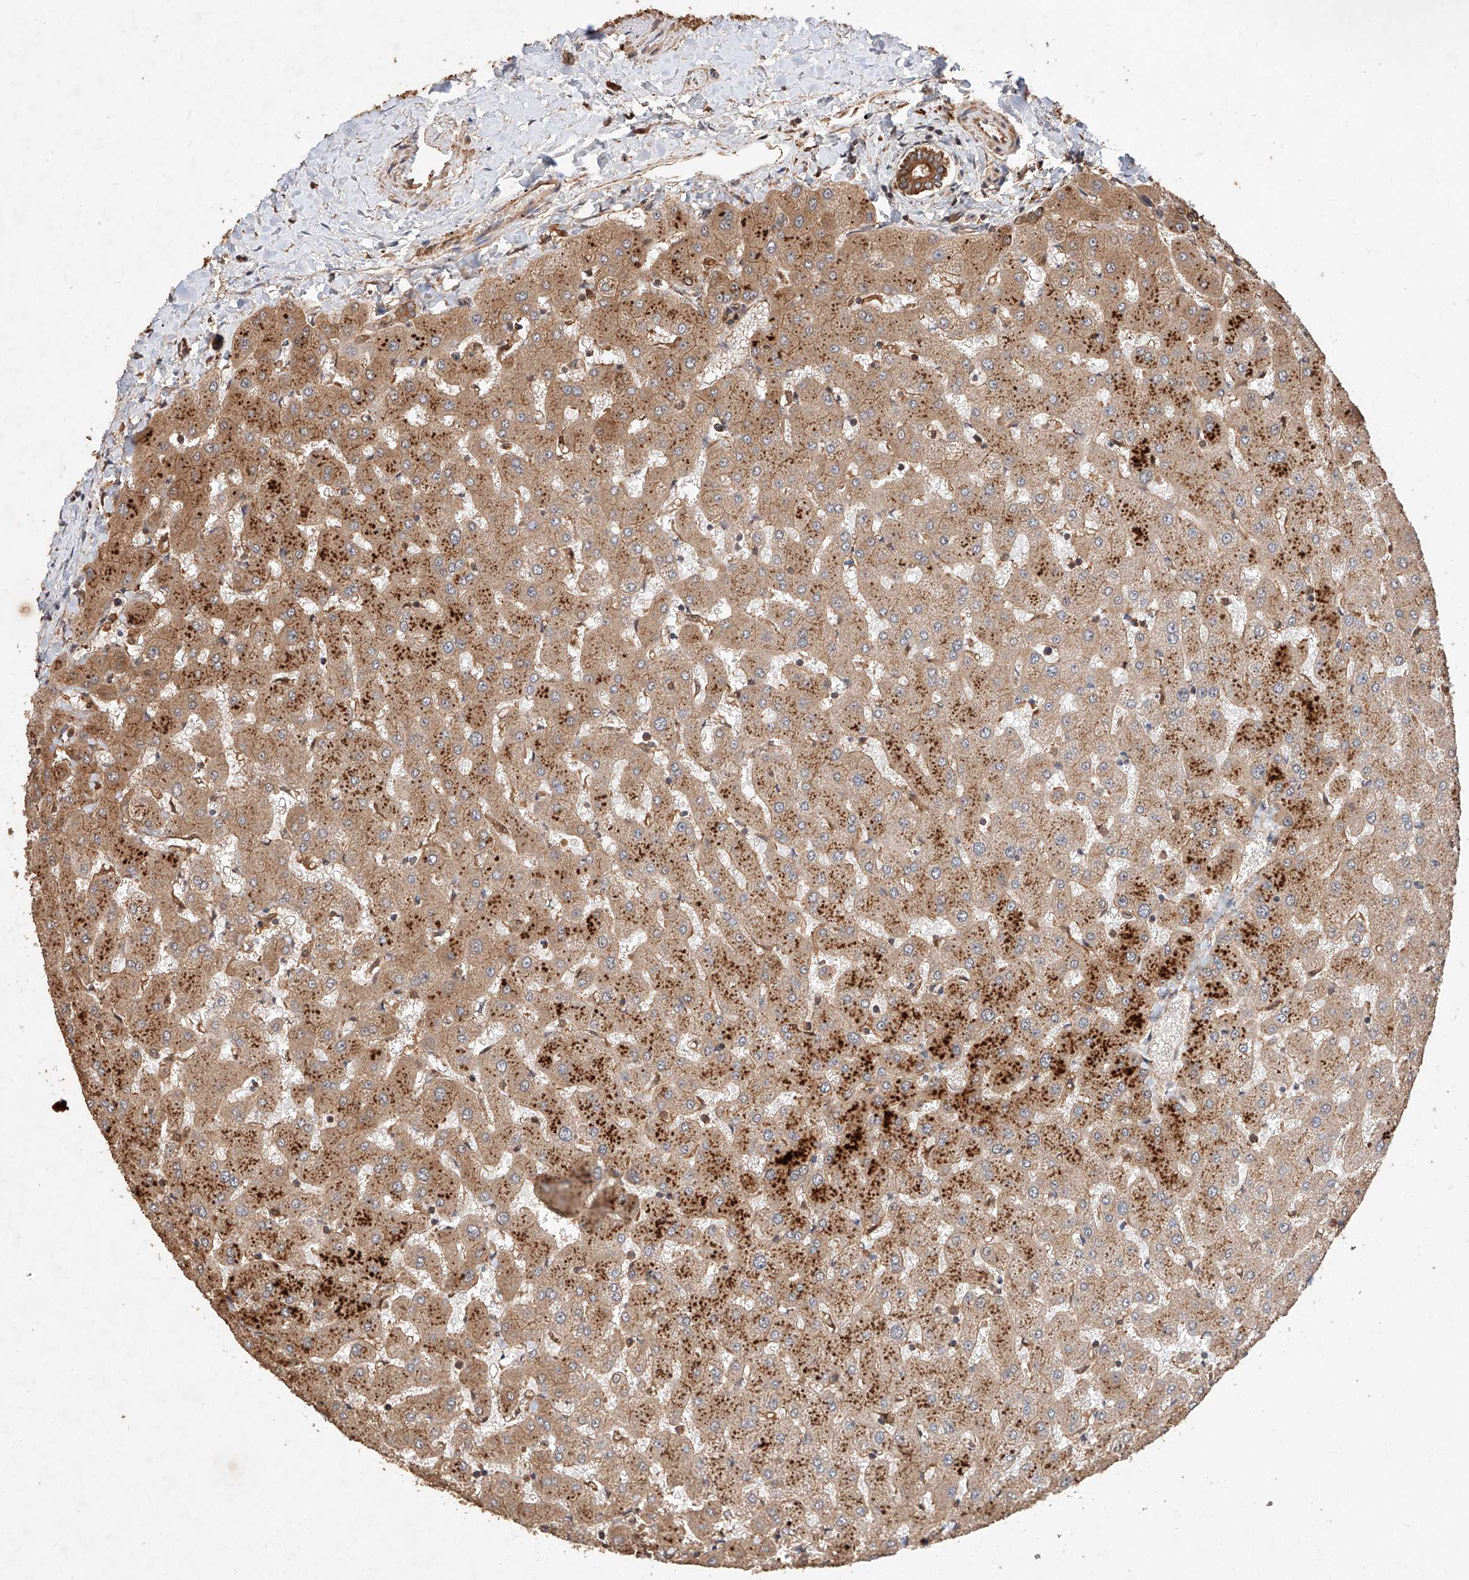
{"staining": {"intensity": "moderate", "quantity": ">75%", "location": "cytoplasmic/membranous"}, "tissue": "liver", "cell_type": "Cholangiocytes", "image_type": "normal", "snomed": [{"axis": "morphology", "description": "Normal tissue, NOS"}, {"axis": "topography", "description": "Liver"}], "caption": "Immunohistochemical staining of unremarkable human liver displays medium levels of moderate cytoplasmic/membranous staining in about >75% of cholangiocytes.", "gene": "GHDC", "patient": {"sex": "female", "age": 63}}